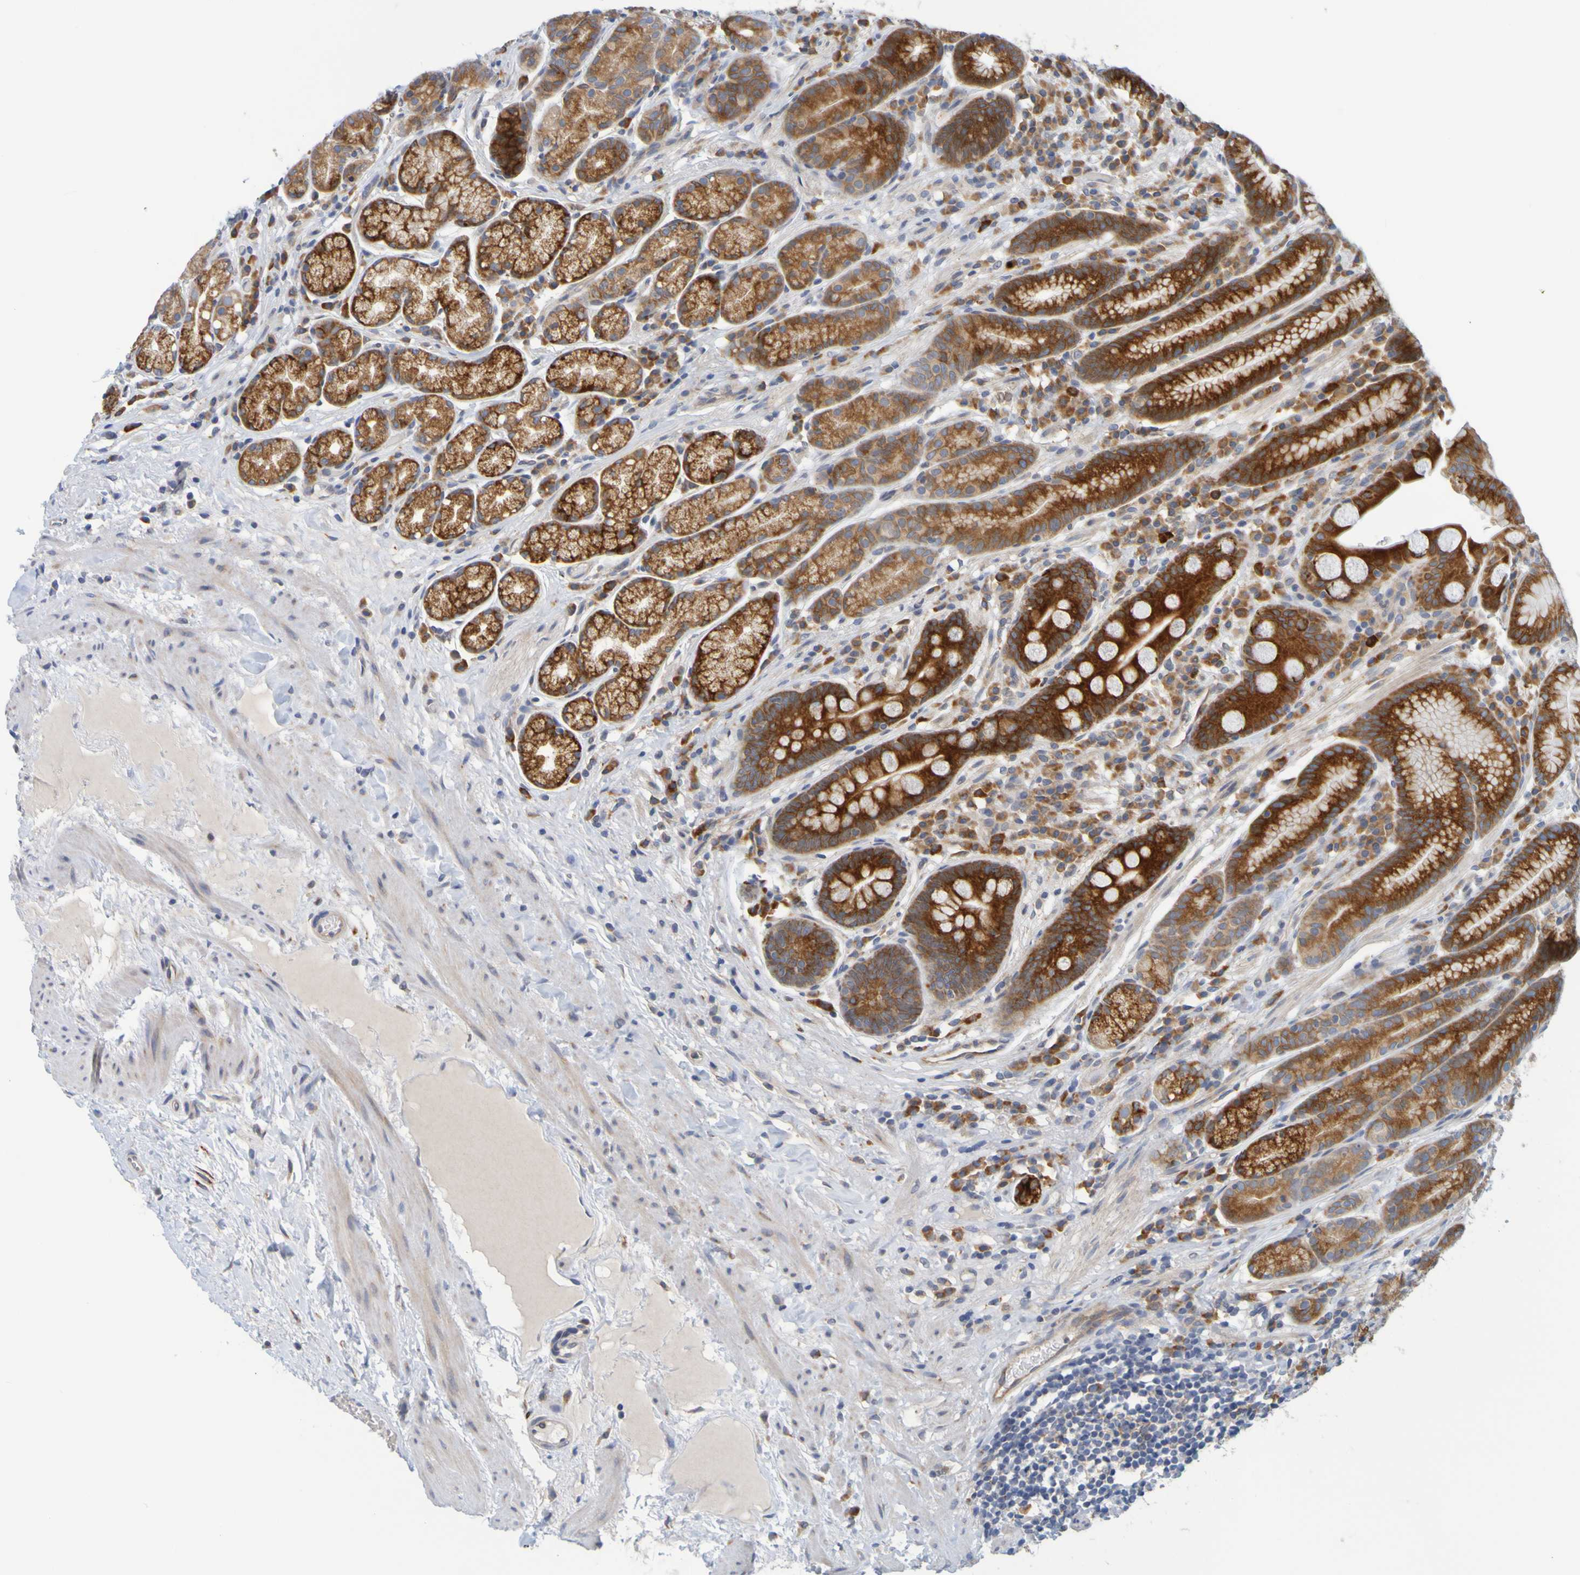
{"staining": {"intensity": "strong", "quantity": "25%-75%", "location": "cytoplasmic/membranous"}, "tissue": "stomach", "cell_type": "Glandular cells", "image_type": "normal", "snomed": [{"axis": "morphology", "description": "Normal tissue, NOS"}, {"axis": "topography", "description": "Stomach, lower"}], "caption": "Immunohistochemical staining of normal human stomach displays high levels of strong cytoplasmic/membranous positivity in about 25%-75% of glandular cells.", "gene": "SIL1", "patient": {"sex": "male", "age": 52}}